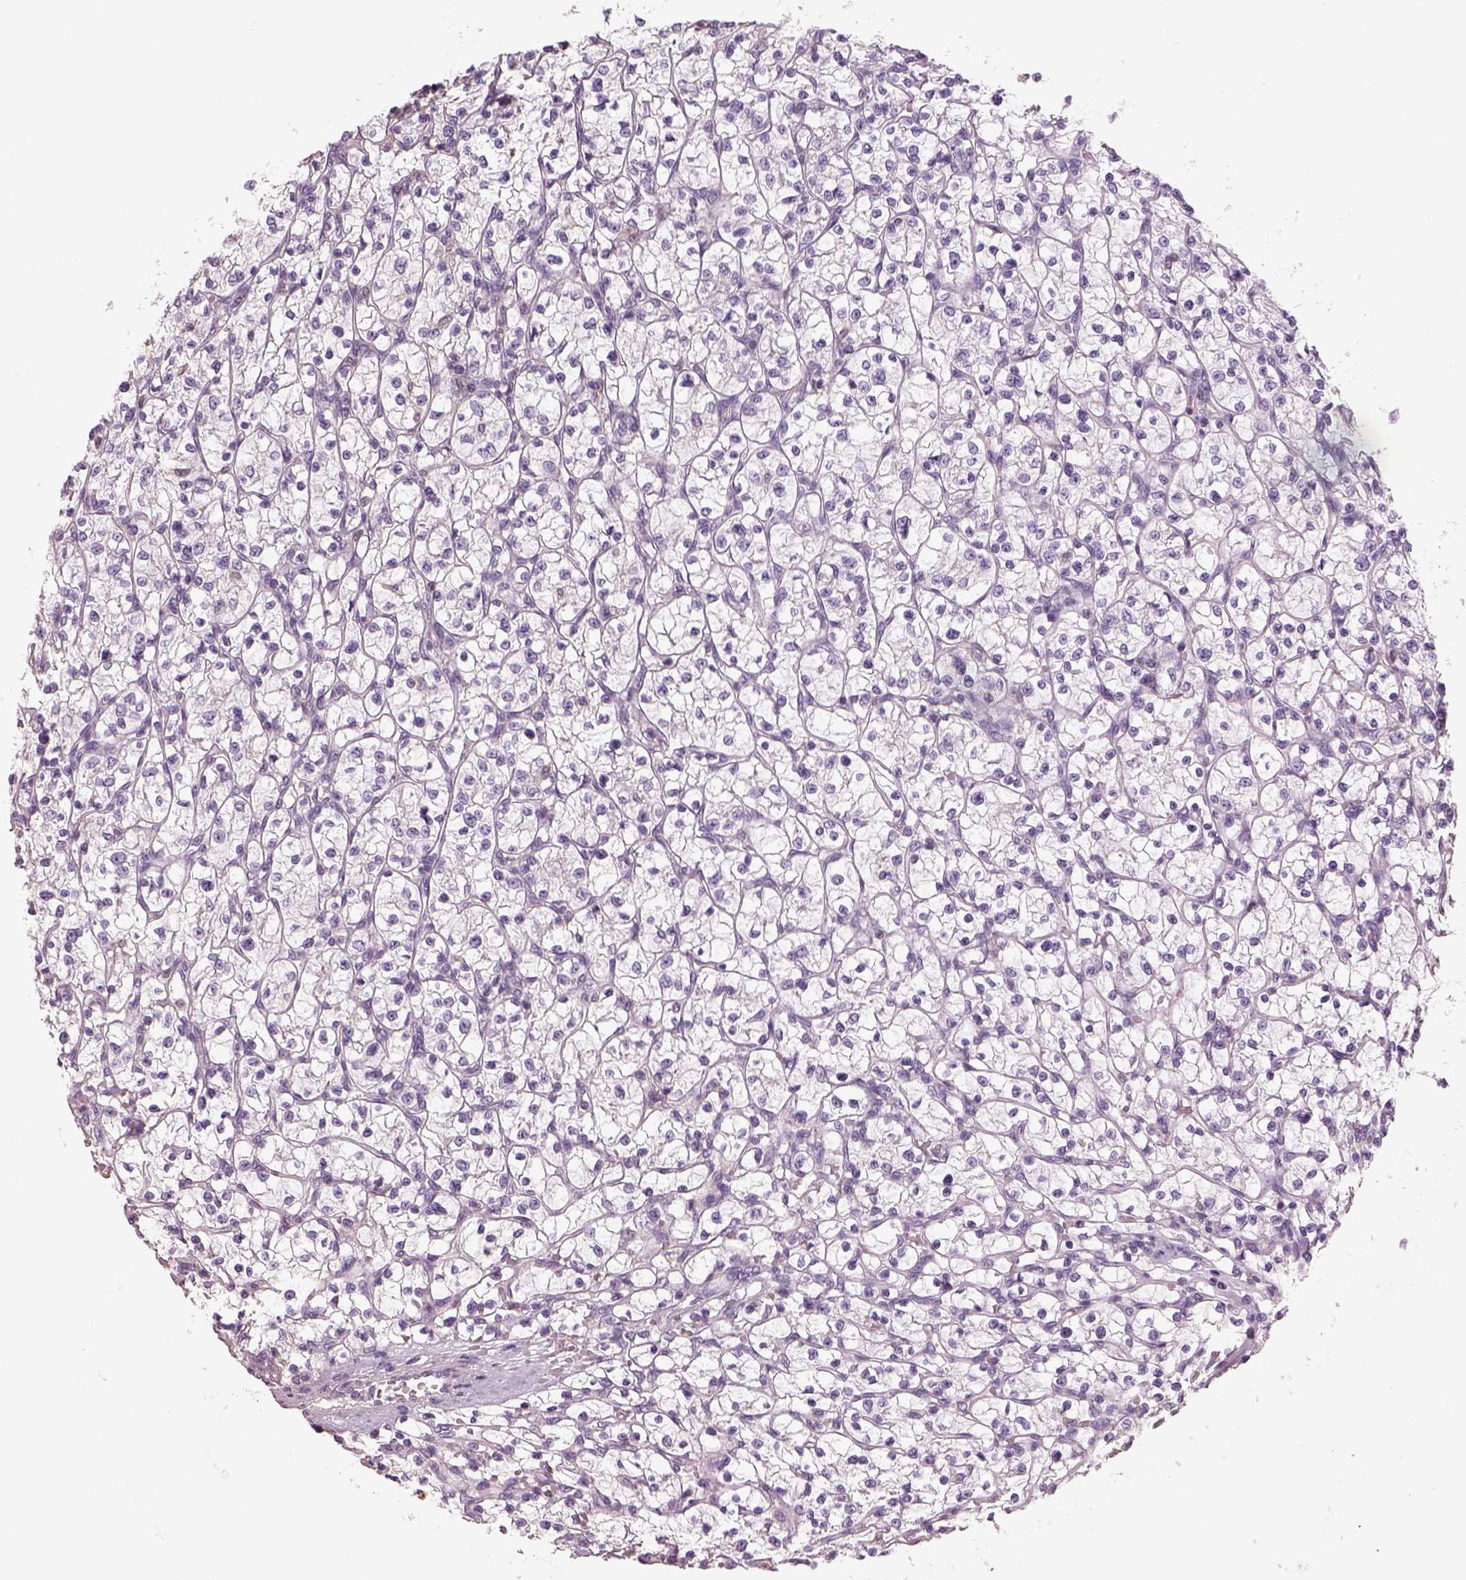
{"staining": {"intensity": "negative", "quantity": "none", "location": "none"}, "tissue": "renal cancer", "cell_type": "Tumor cells", "image_type": "cancer", "snomed": [{"axis": "morphology", "description": "Adenocarcinoma, NOS"}, {"axis": "topography", "description": "Kidney"}], "caption": "DAB (3,3'-diaminobenzidine) immunohistochemical staining of adenocarcinoma (renal) reveals no significant staining in tumor cells. The staining is performed using DAB (3,3'-diaminobenzidine) brown chromogen with nuclei counter-stained in using hematoxylin.", "gene": "OTUD6A", "patient": {"sex": "female", "age": 64}}